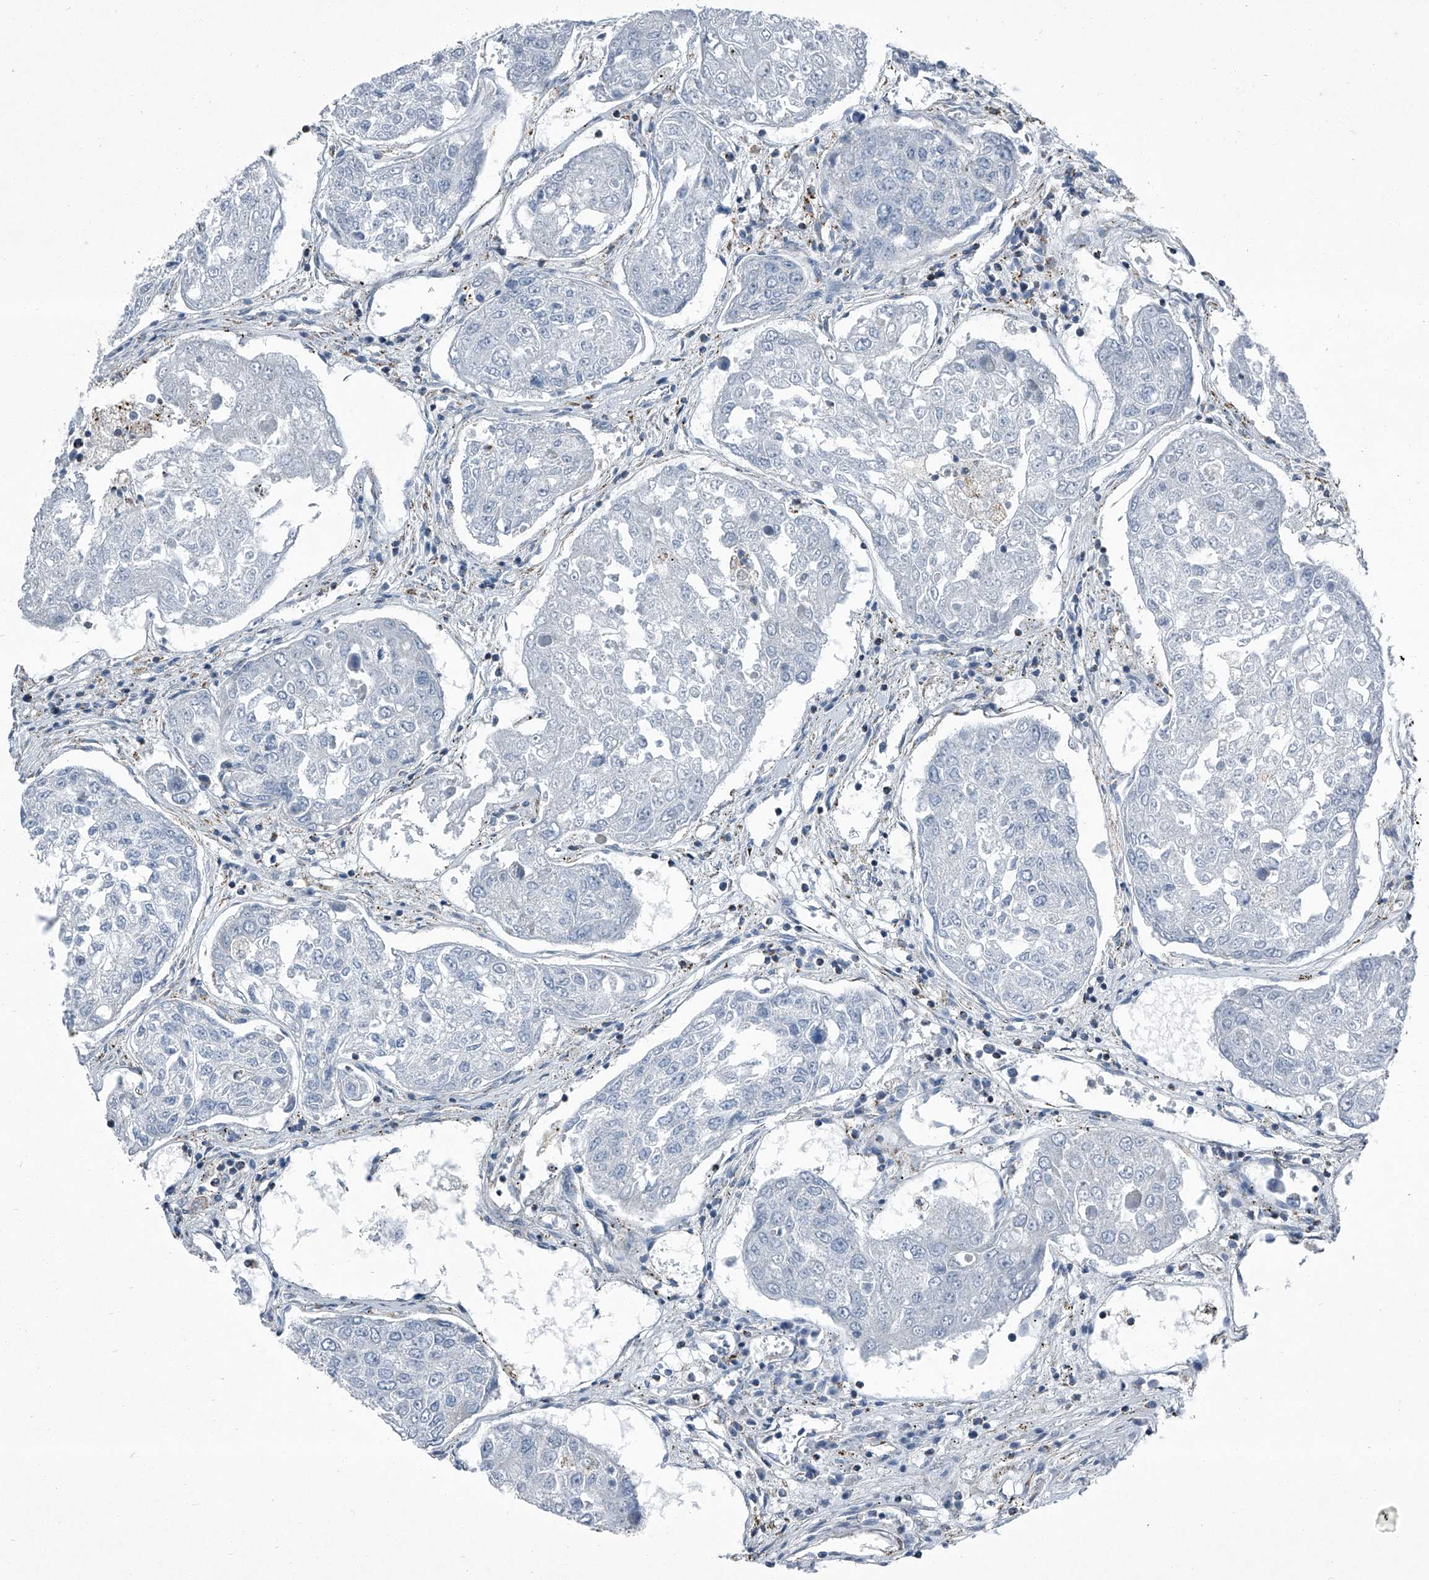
{"staining": {"intensity": "negative", "quantity": "none", "location": "none"}, "tissue": "urothelial cancer", "cell_type": "Tumor cells", "image_type": "cancer", "snomed": [{"axis": "morphology", "description": "Urothelial carcinoma, High grade"}, {"axis": "topography", "description": "Lymph node"}, {"axis": "topography", "description": "Urinary bladder"}], "caption": "There is no significant positivity in tumor cells of high-grade urothelial carcinoma.", "gene": "CHRNA7", "patient": {"sex": "male", "age": 51}}